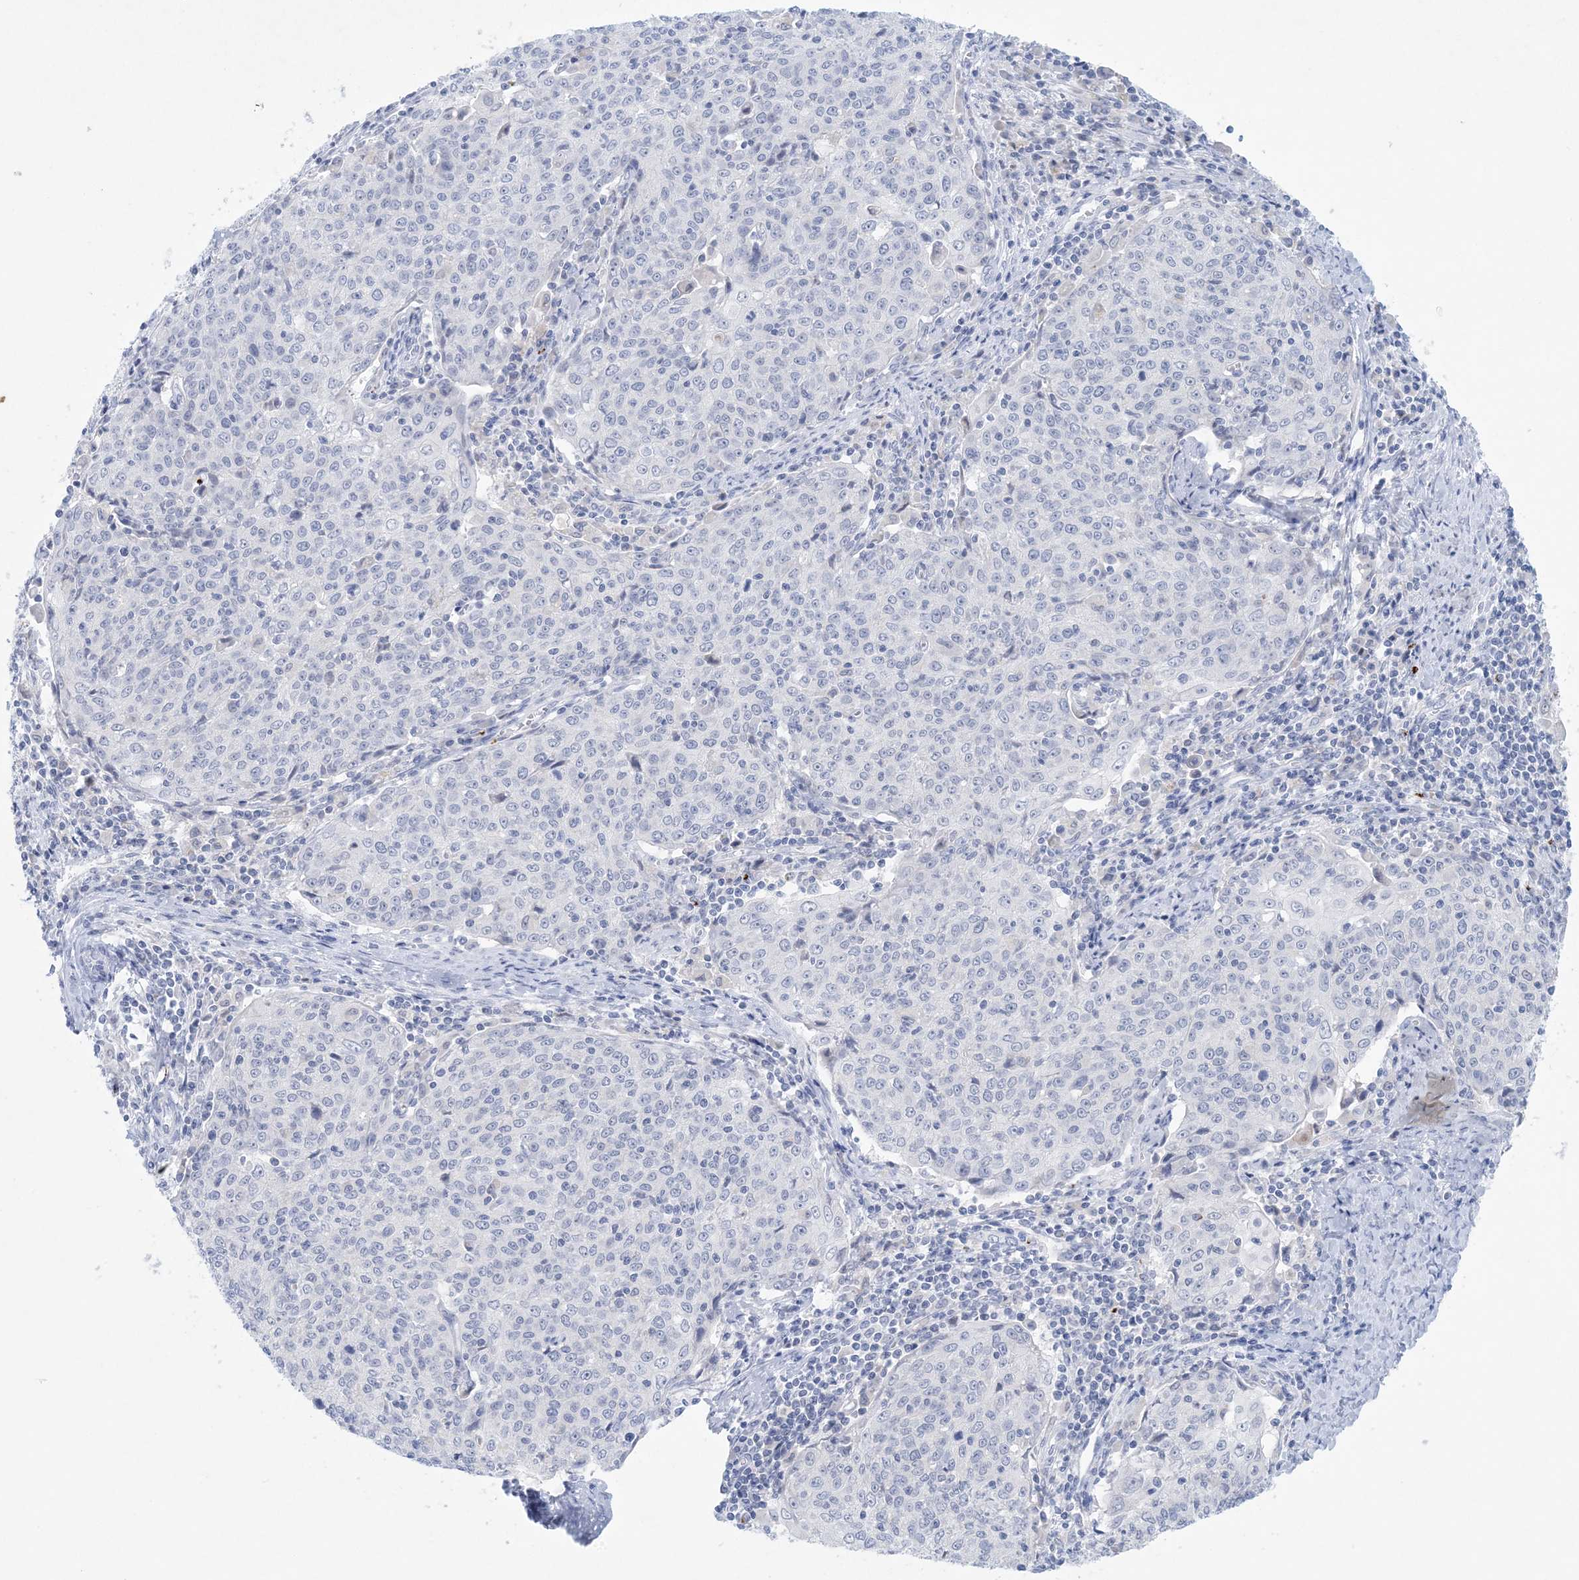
{"staining": {"intensity": "negative", "quantity": "none", "location": "none"}, "tissue": "cervical cancer", "cell_type": "Tumor cells", "image_type": "cancer", "snomed": [{"axis": "morphology", "description": "Squamous cell carcinoma, NOS"}, {"axis": "topography", "description": "Cervix"}], "caption": "Protein analysis of cervical cancer (squamous cell carcinoma) displays no significant positivity in tumor cells. Brightfield microscopy of immunohistochemistry (IHC) stained with DAB (brown) and hematoxylin (blue), captured at high magnification.", "gene": "GABRG1", "patient": {"sex": "female", "age": 48}}